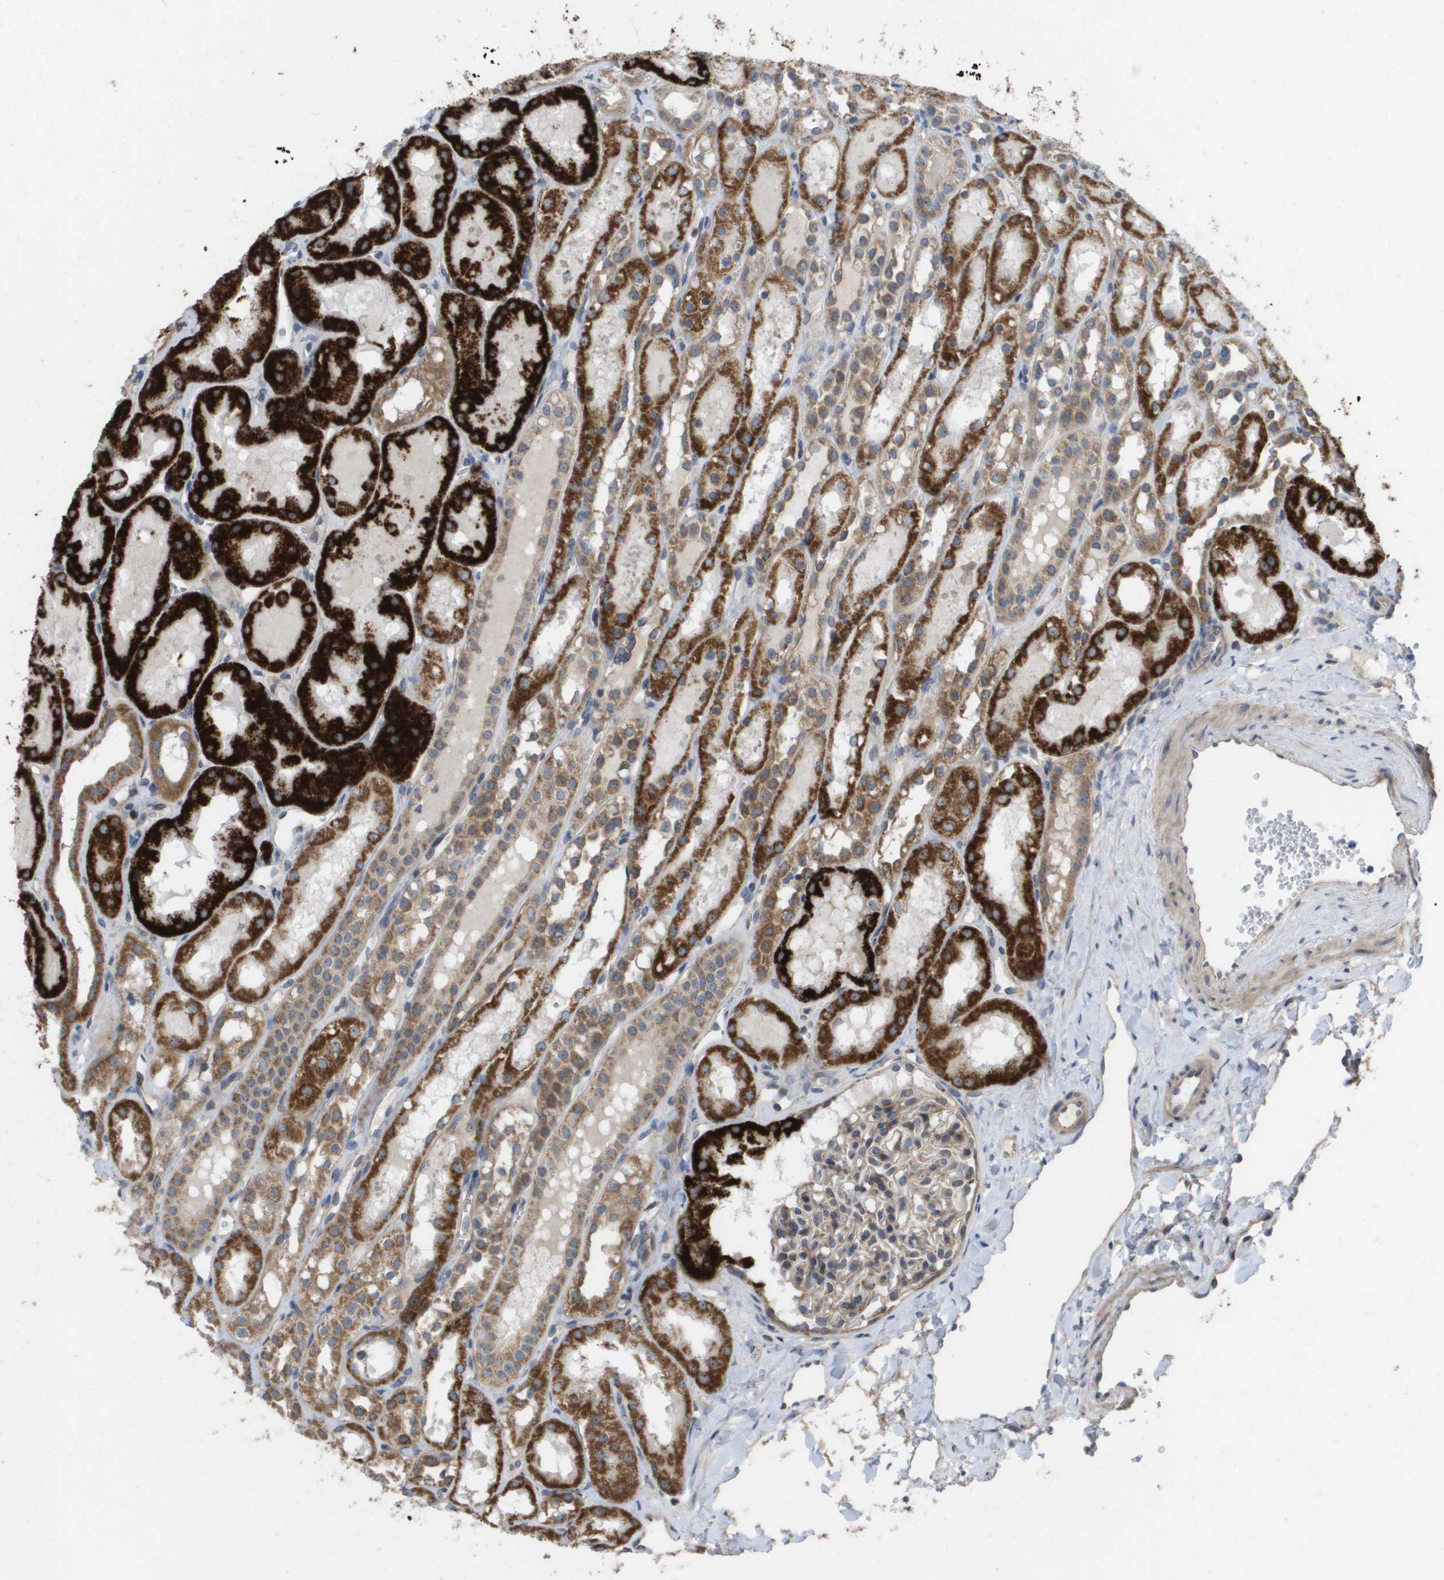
{"staining": {"intensity": "weak", "quantity": ">75%", "location": "cytoplasmic/membranous"}, "tissue": "kidney", "cell_type": "Cells in glomeruli", "image_type": "normal", "snomed": [{"axis": "morphology", "description": "Normal tissue, NOS"}, {"axis": "topography", "description": "Kidney"}, {"axis": "topography", "description": "Urinary bladder"}], "caption": "Immunohistochemical staining of benign human kidney reveals weak cytoplasmic/membranous protein positivity in approximately >75% of cells in glomeruli. The protein of interest is stained brown, and the nuclei are stained in blue (DAB IHC with brightfield microscopy, high magnification).", "gene": "MTARC2", "patient": {"sex": "male", "age": 16}}